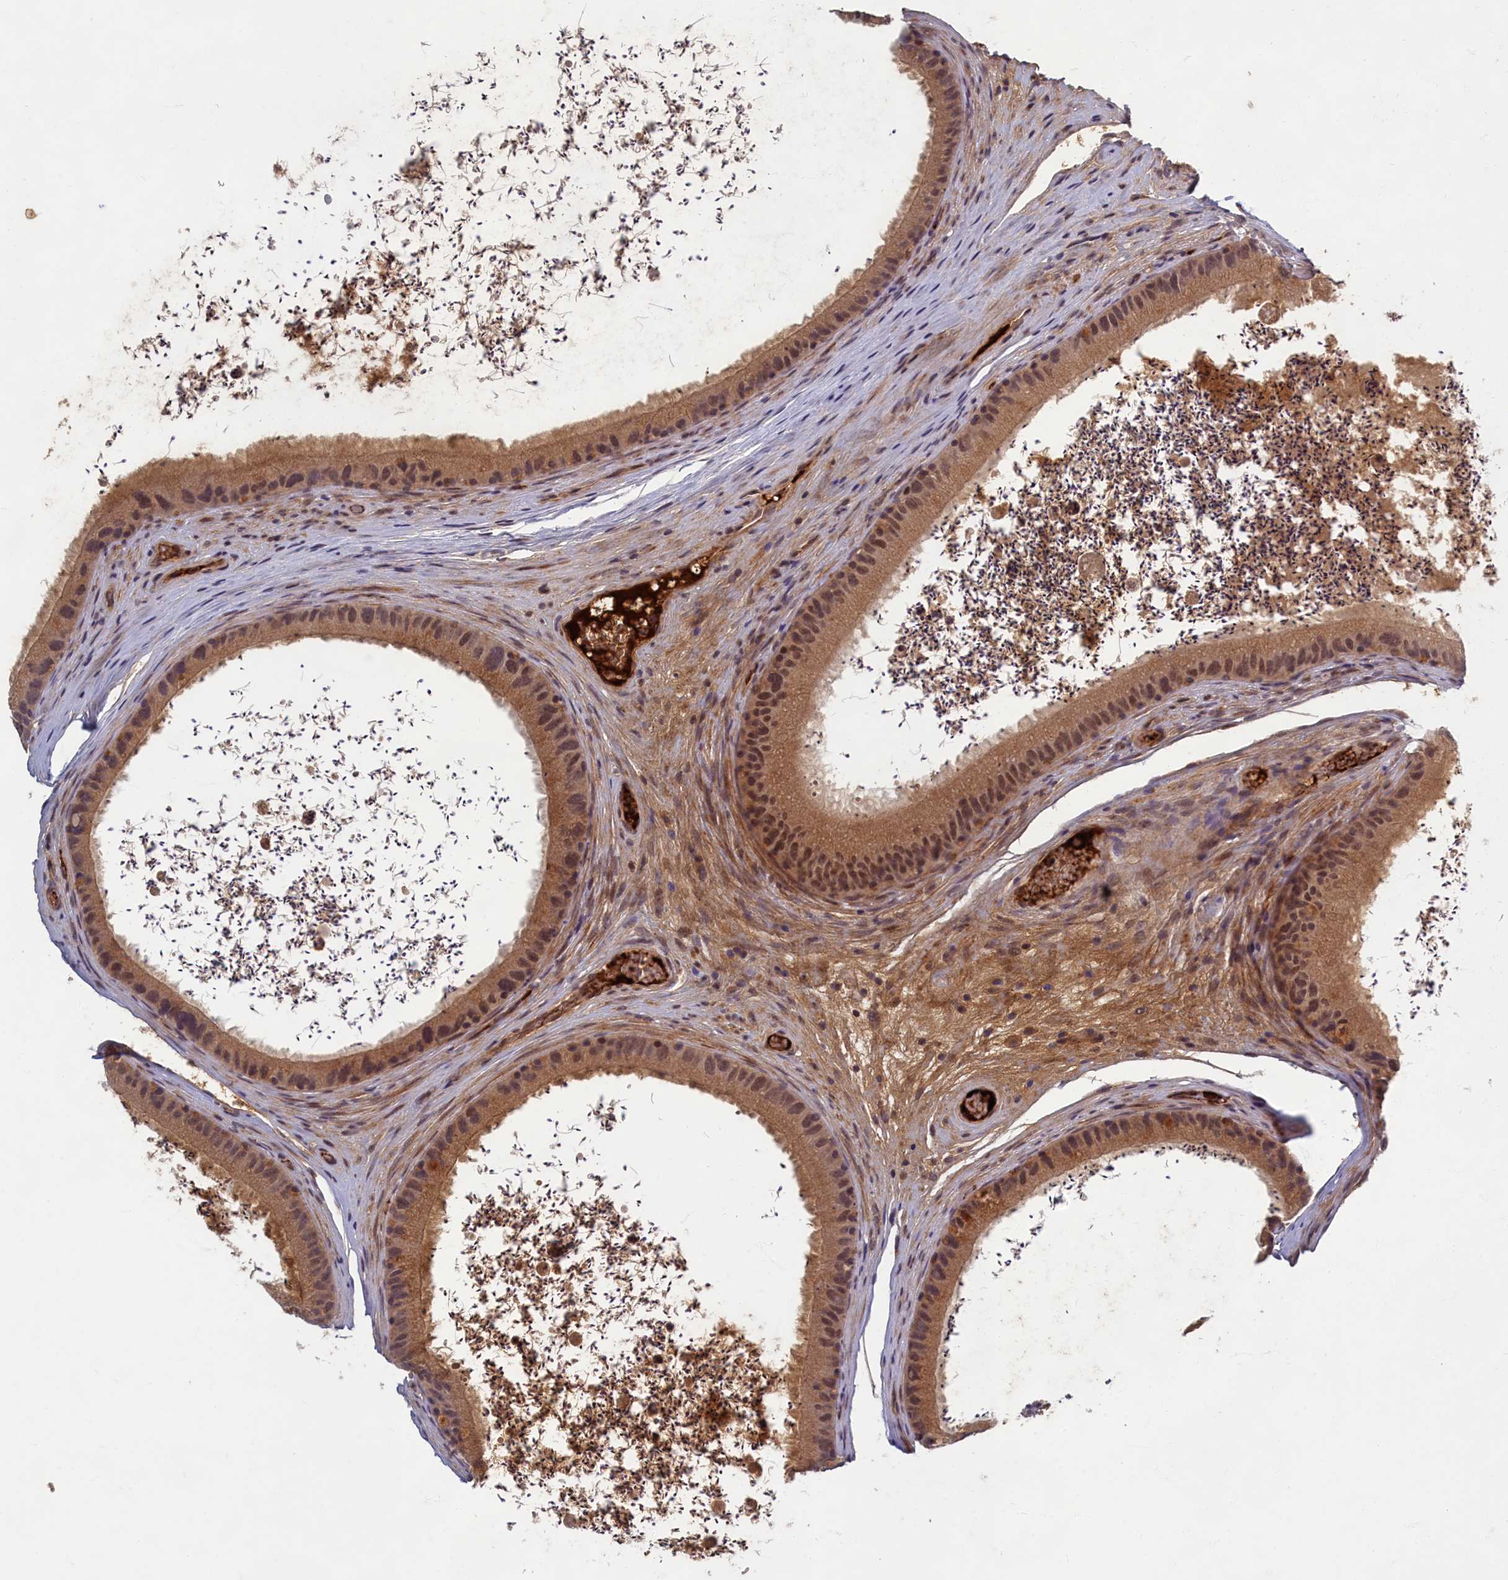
{"staining": {"intensity": "moderate", "quantity": ">75%", "location": "cytoplasmic/membranous,nuclear"}, "tissue": "epididymis", "cell_type": "Glandular cells", "image_type": "normal", "snomed": [{"axis": "morphology", "description": "Normal tissue, NOS"}, {"axis": "topography", "description": "Epididymis, spermatic cord, NOS"}], "caption": "The image displays immunohistochemical staining of benign epididymis. There is moderate cytoplasmic/membranous,nuclear staining is present in about >75% of glandular cells. (brown staining indicates protein expression, while blue staining denotes nuclei).", "gene": "EARS2", "patient": {"sex": "male", "age": 50}}